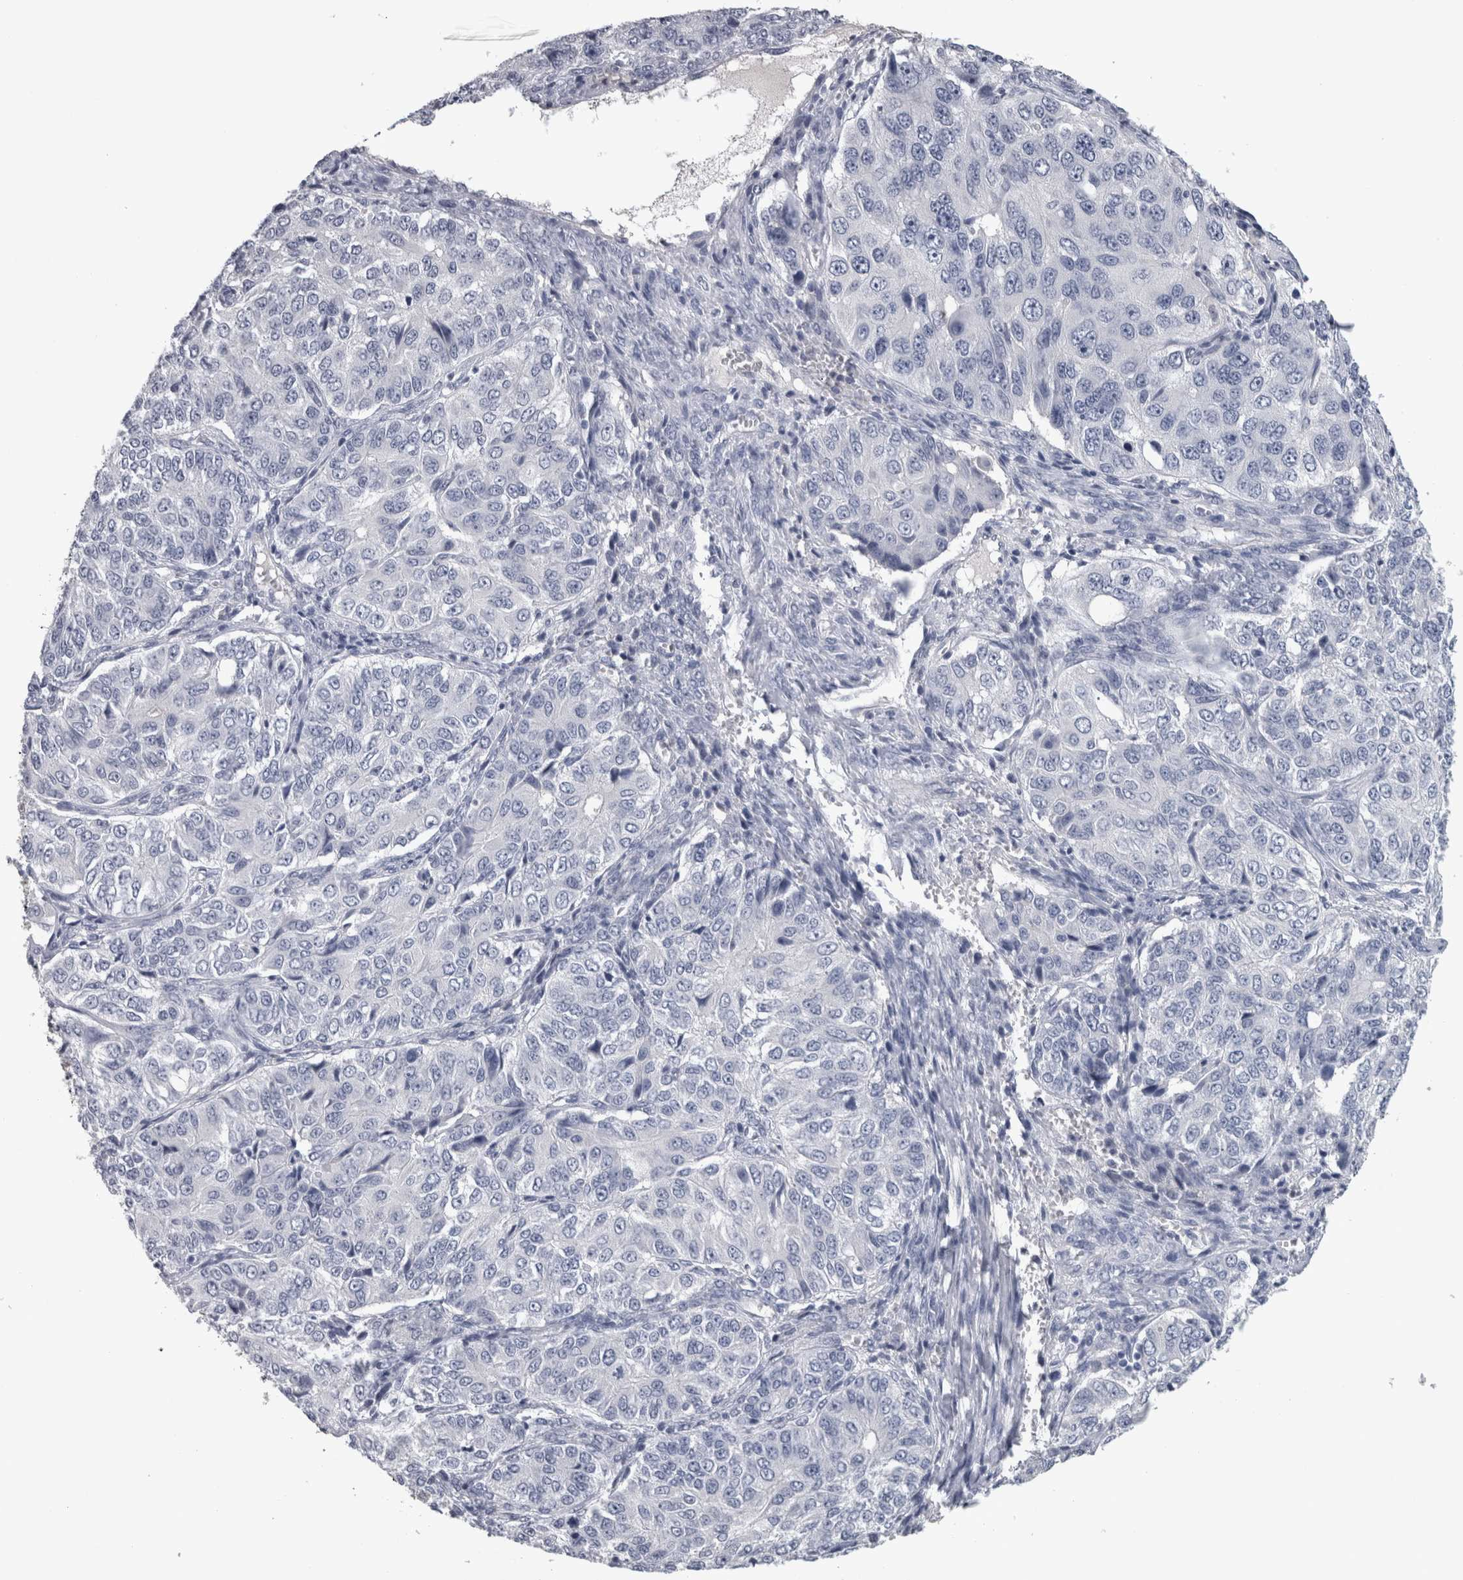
{"staining": {"intensity": "negative", "quantity": "none", "location": "none"}, "tissue": "ovarian cancer", "cell_type": "Tumor cells", "image_type": "cancer", "snomed": [{"axis": "morphology", "description": "Carcinoma, endometroid"}, {"axis": "topography", "description": "Ovary"}], "caption": "A micrograph of human ovarian cancer (endometroid carcinoma) is negative for staining in tumor cells.", "gene": "NAPRT", "patient": {"sex": "female", "age": 51}}